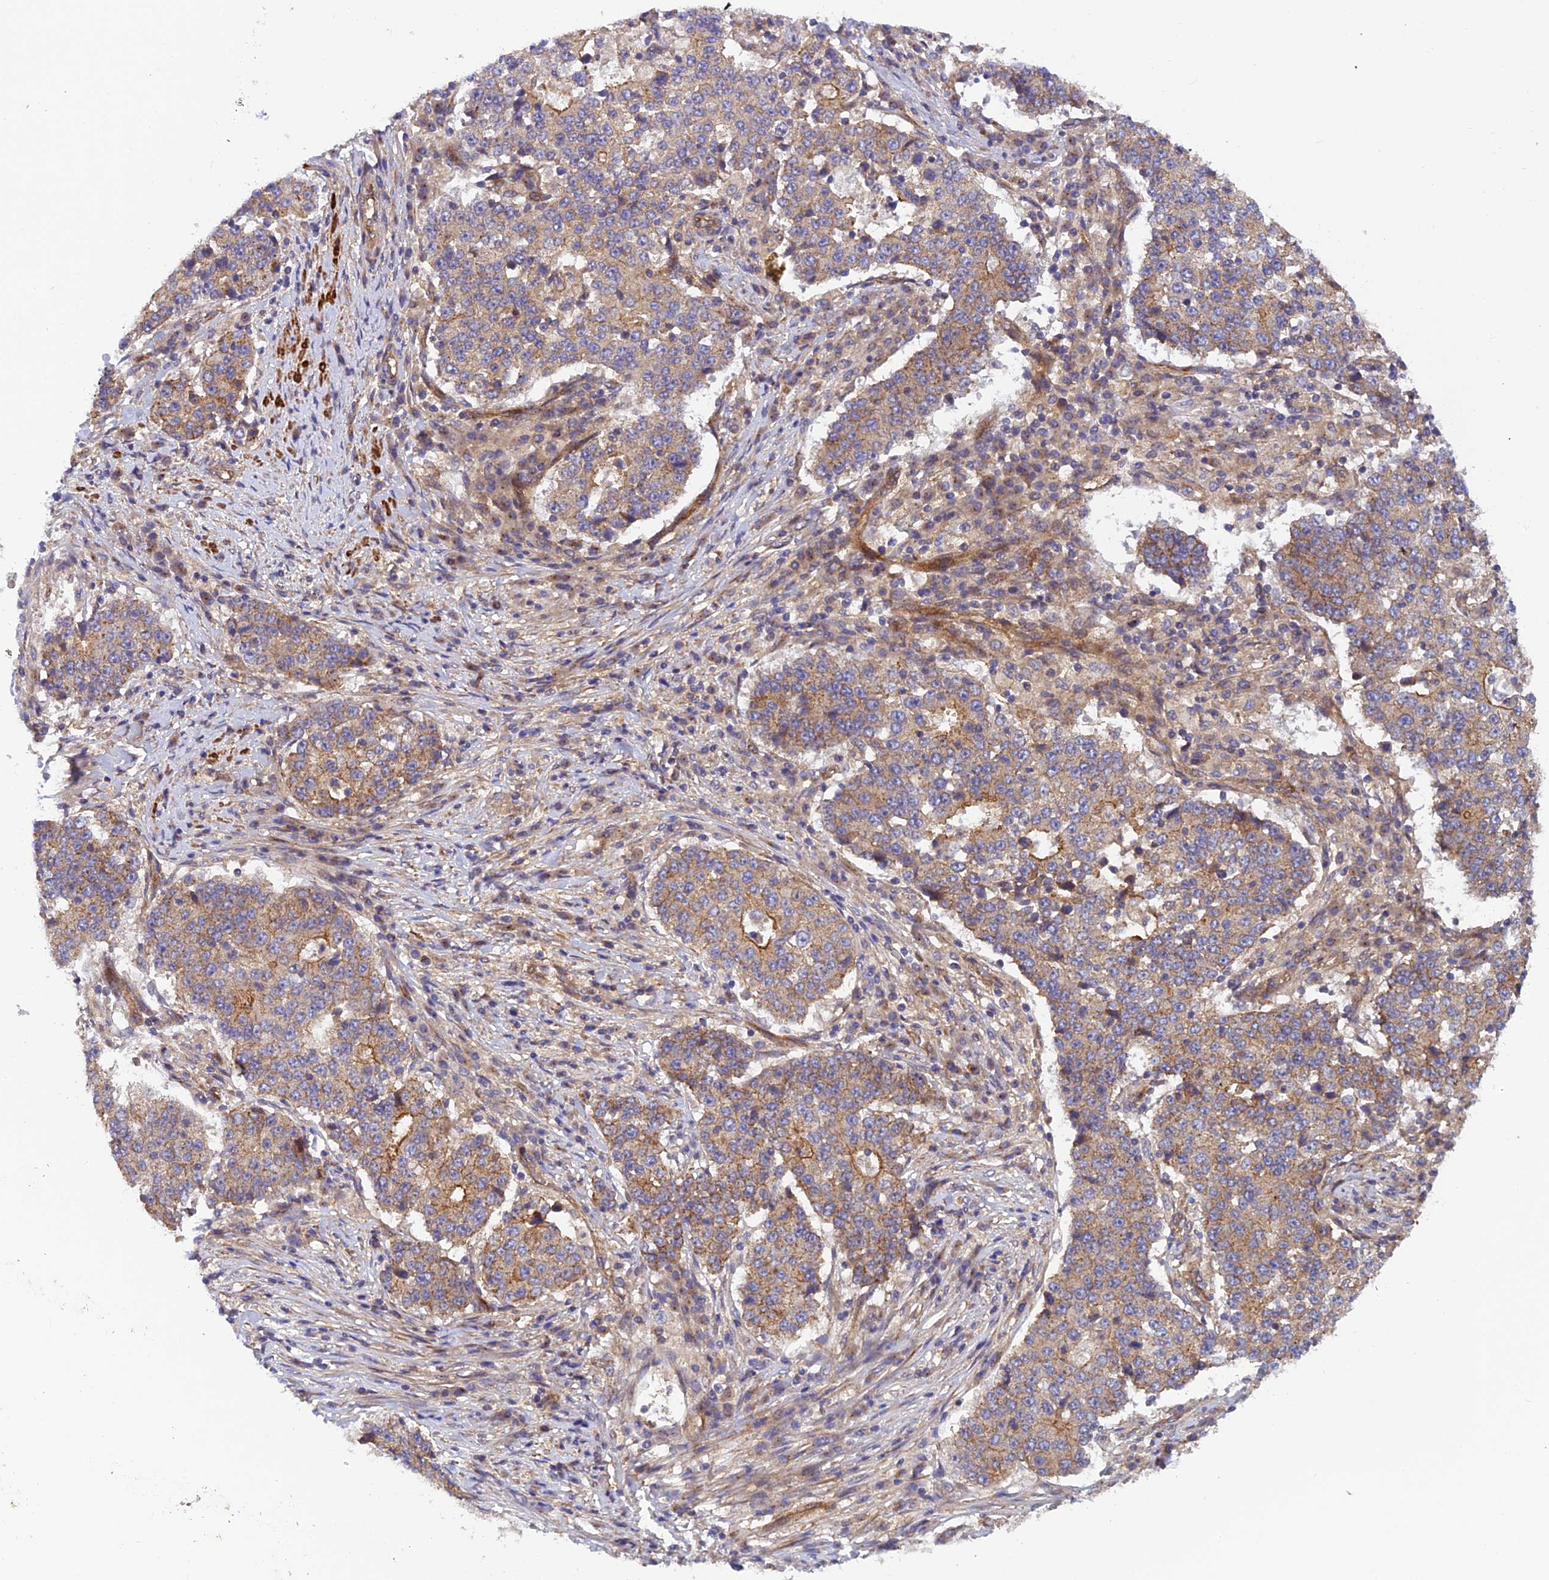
{"staining": {"intensity": "moderate", "quantity": ">75%", "location": "cytoplasmic/membranous"}, "tissue": "stomach cancer", "cell_type": "Tumor cells", "image_type": "cancer", "snomed": [{"axis": "morphology", "description": "Adenocarcinoma, NOS"}, {"axis": "topography", "description": "Stomach"}], "caption": "Brown immunohistochemical staining in human stomach cancer (adenocarcinoma) demonstrates moderate cytoplasmic/membranous expression in about >75% of tumor cells.", "gene": "ADAMTS15", "patient": {"sex": "male", "age": 59}}